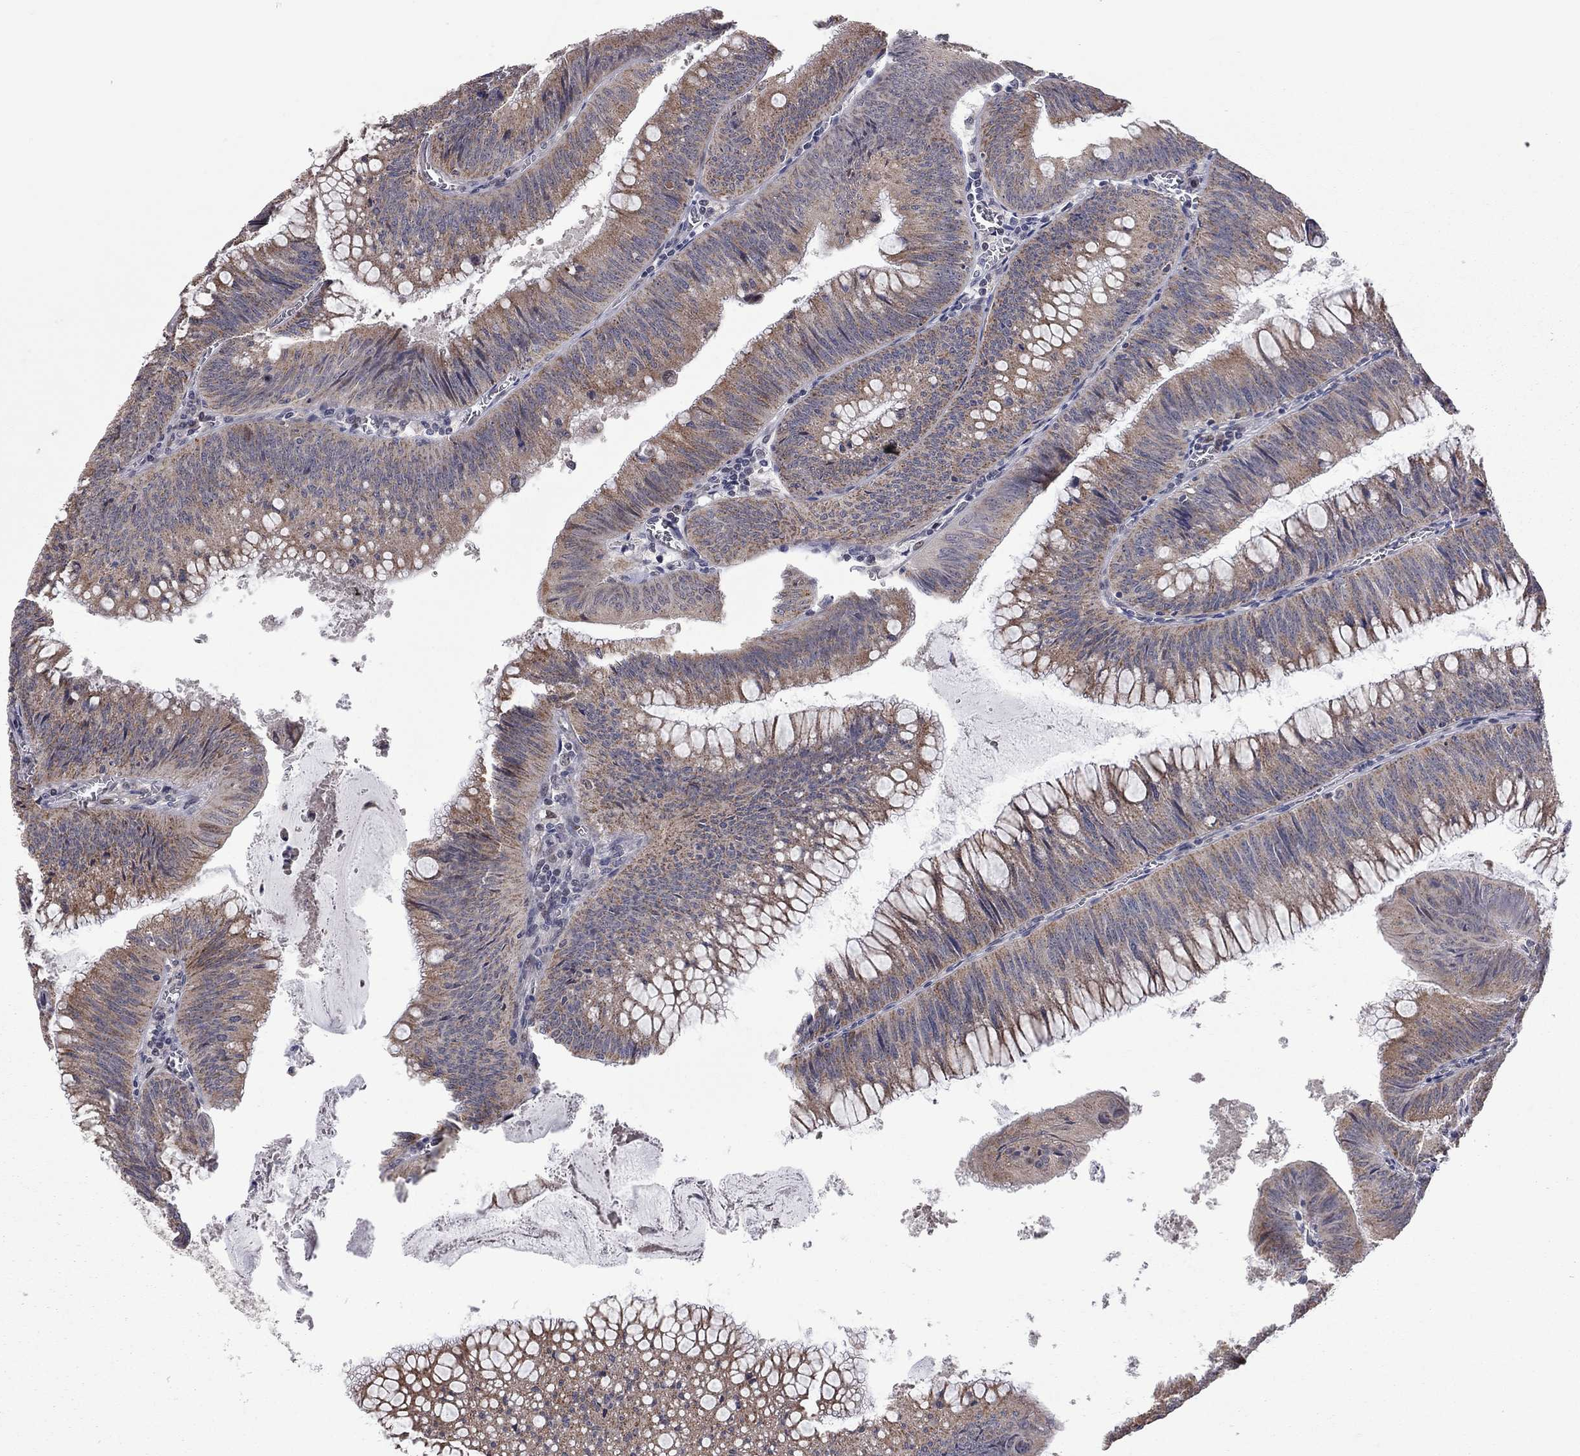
{"staining": {"intensity": "moderate", "quantity": ">75%", "location": "cytoplasmic/membranous"}, "tissue": "colorectal cancer", "cell_type": "Tumor cells", "image_type": "cancer", "snomed": [{"axis": "morphology", "description": "Adenocarcinoma, NOS"}, {"axis": "topography", "description": "Rectum"}], "caption": "Protein expression by IHC exhibits moderate cytoplasmic/membranous expression in about >75% of tumor cells in colorectal cancer. Nuclei are stained in blue.", "gene": "MC3R", "patient": {"sex": "female", "age": 72}}